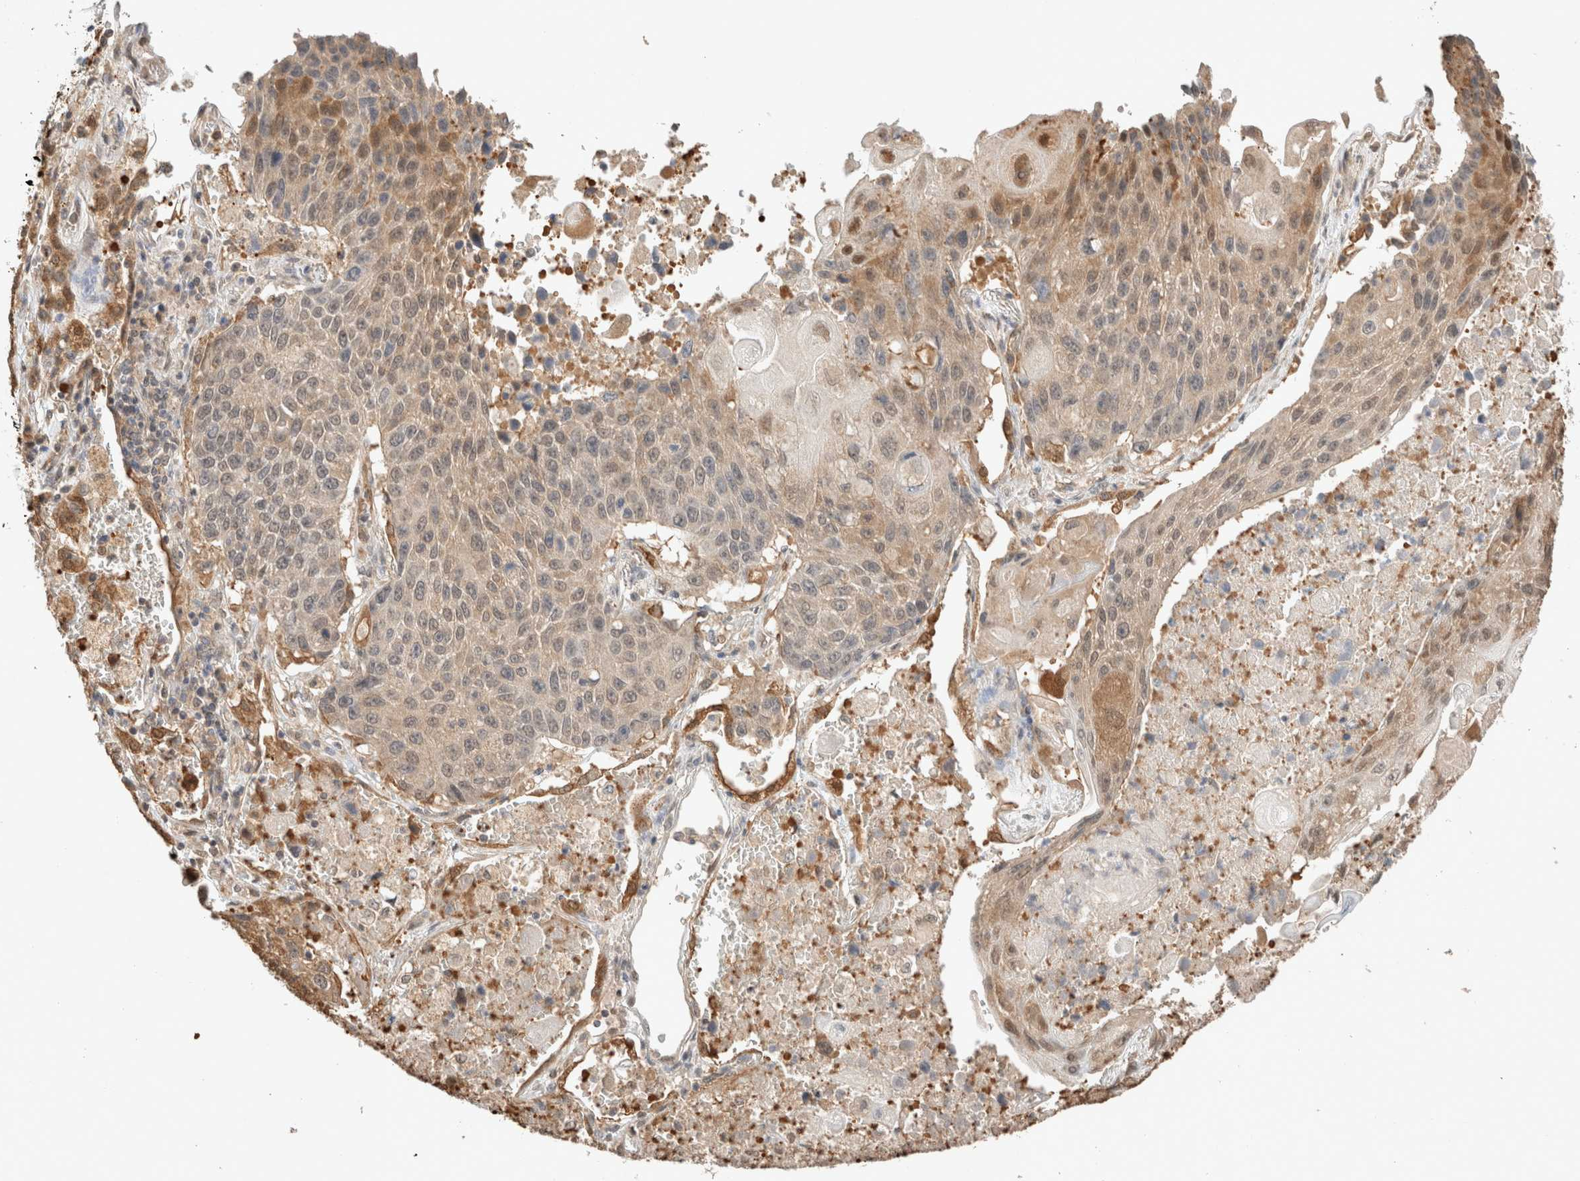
{"staining": {"intensity": "negative", "quantity": "none", "location": "none"}, "tissue": "lung cancer", "cell_type": "Tumor cells", "image_type": "cancer", "snomed": [{"axis": "morphology", "description": "Squamous cell carcinoma, NOS"}, {"axis": "topography", "description": "Lung"}], "caption": "This is an IHC photomicrograph of lung cancer. There is no staining in tumor cells.", "gene": "CA13", "patient": {"sex": "male", "age": 61}}